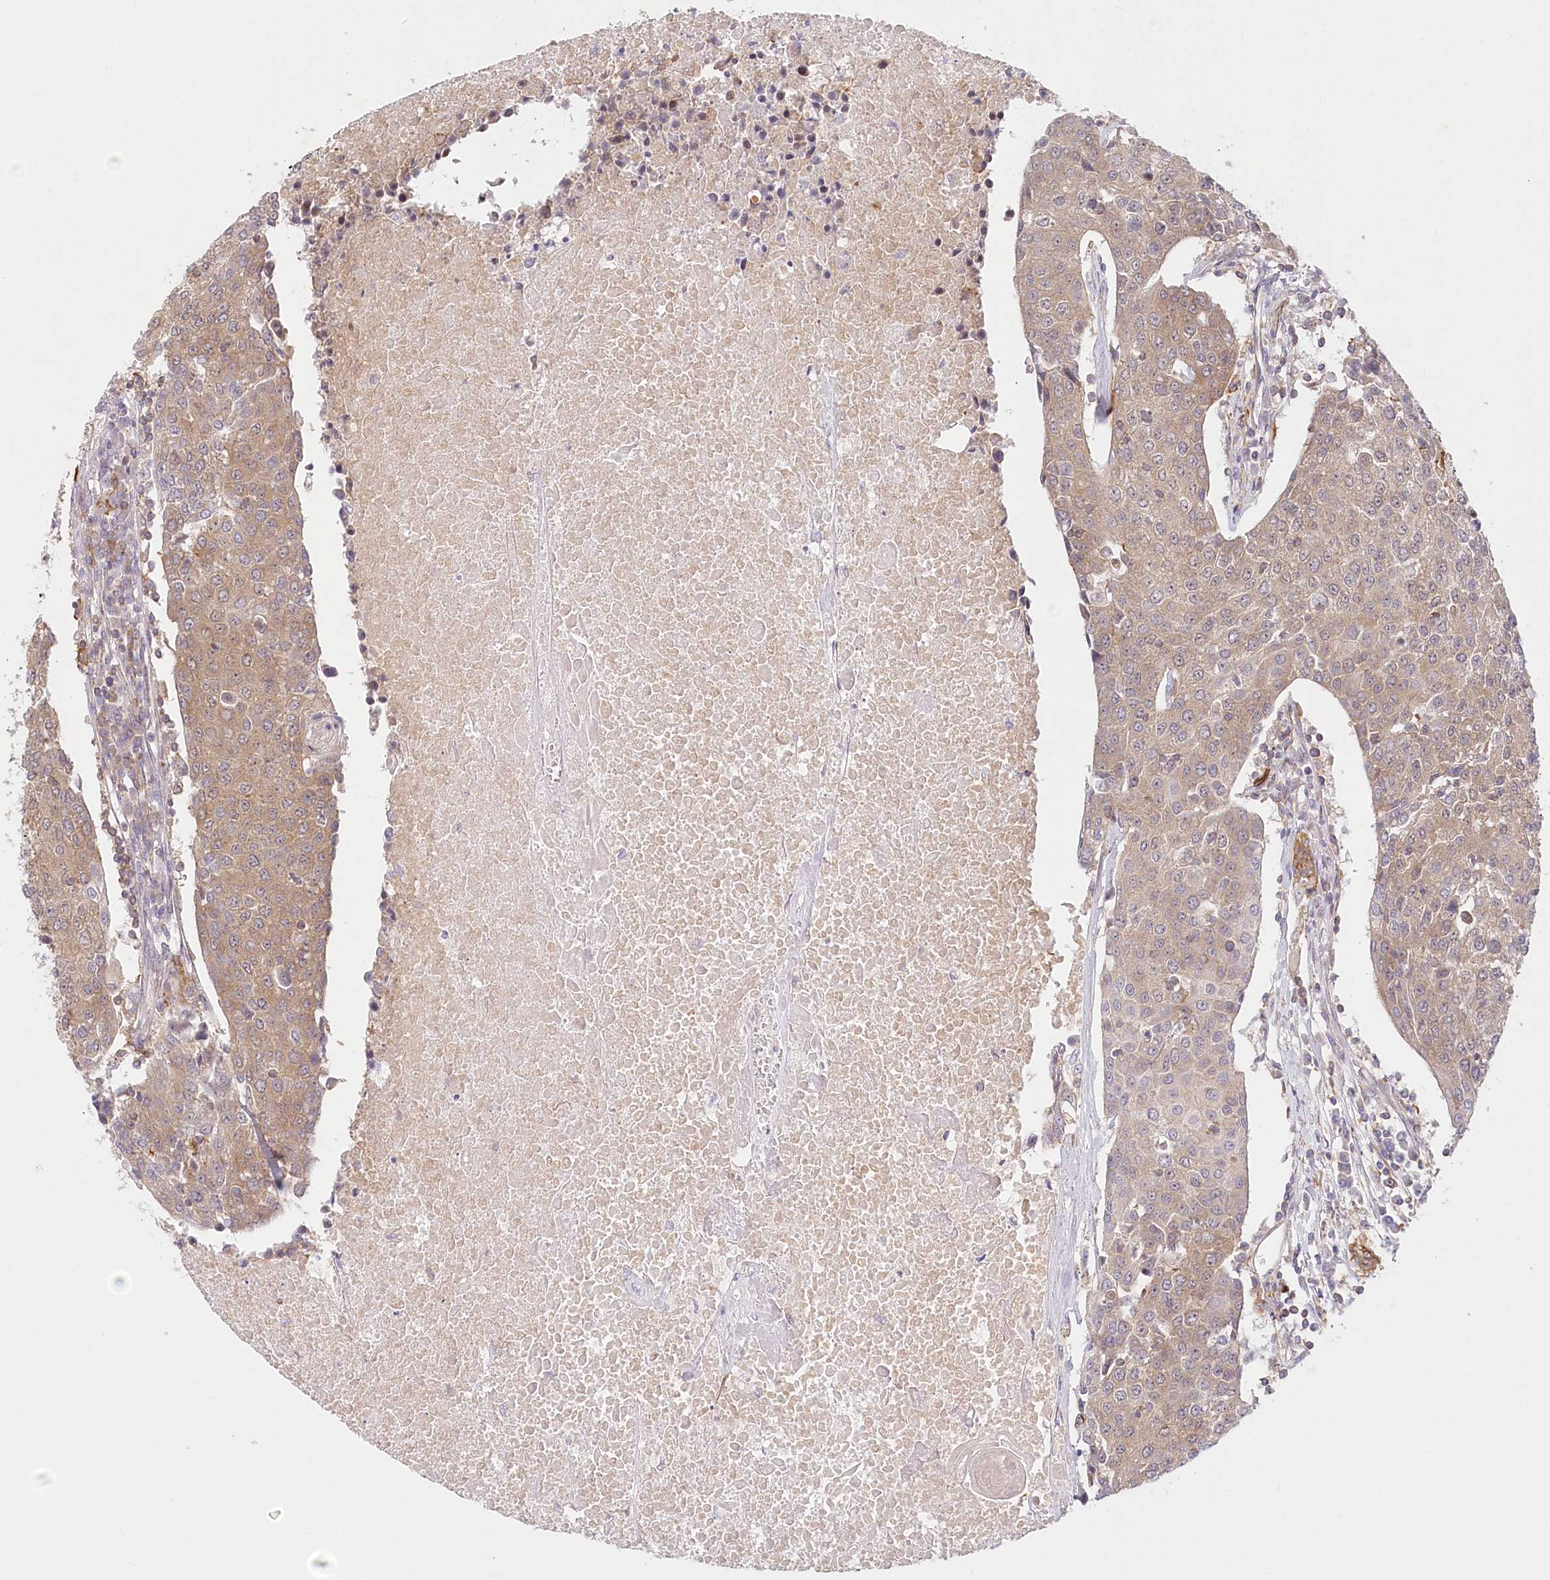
{"staining": {"intensity": "weak", "quantity": ">75%", "location": "cytoplasmic/membranous"}, "tissue": "urothelial cancer", "cell_type": "Tumor cells", "image_type": "cancer", "snomed": [{"axis": "morphology", "description": "Urothelial carcinoma, High grade"}, {"axis": "topography", "description": "Urinary bladder"}], "caption": "Brown immunohistochemical staining in human urothelial cancer exhibits weak cytoplasmic/membranous positivity in approximately >75% of tumor cells. (IHC, brightfield microscopy, high magnification).", "gene": "UMPS", "patient": {"sex": "female", "age": 85}}